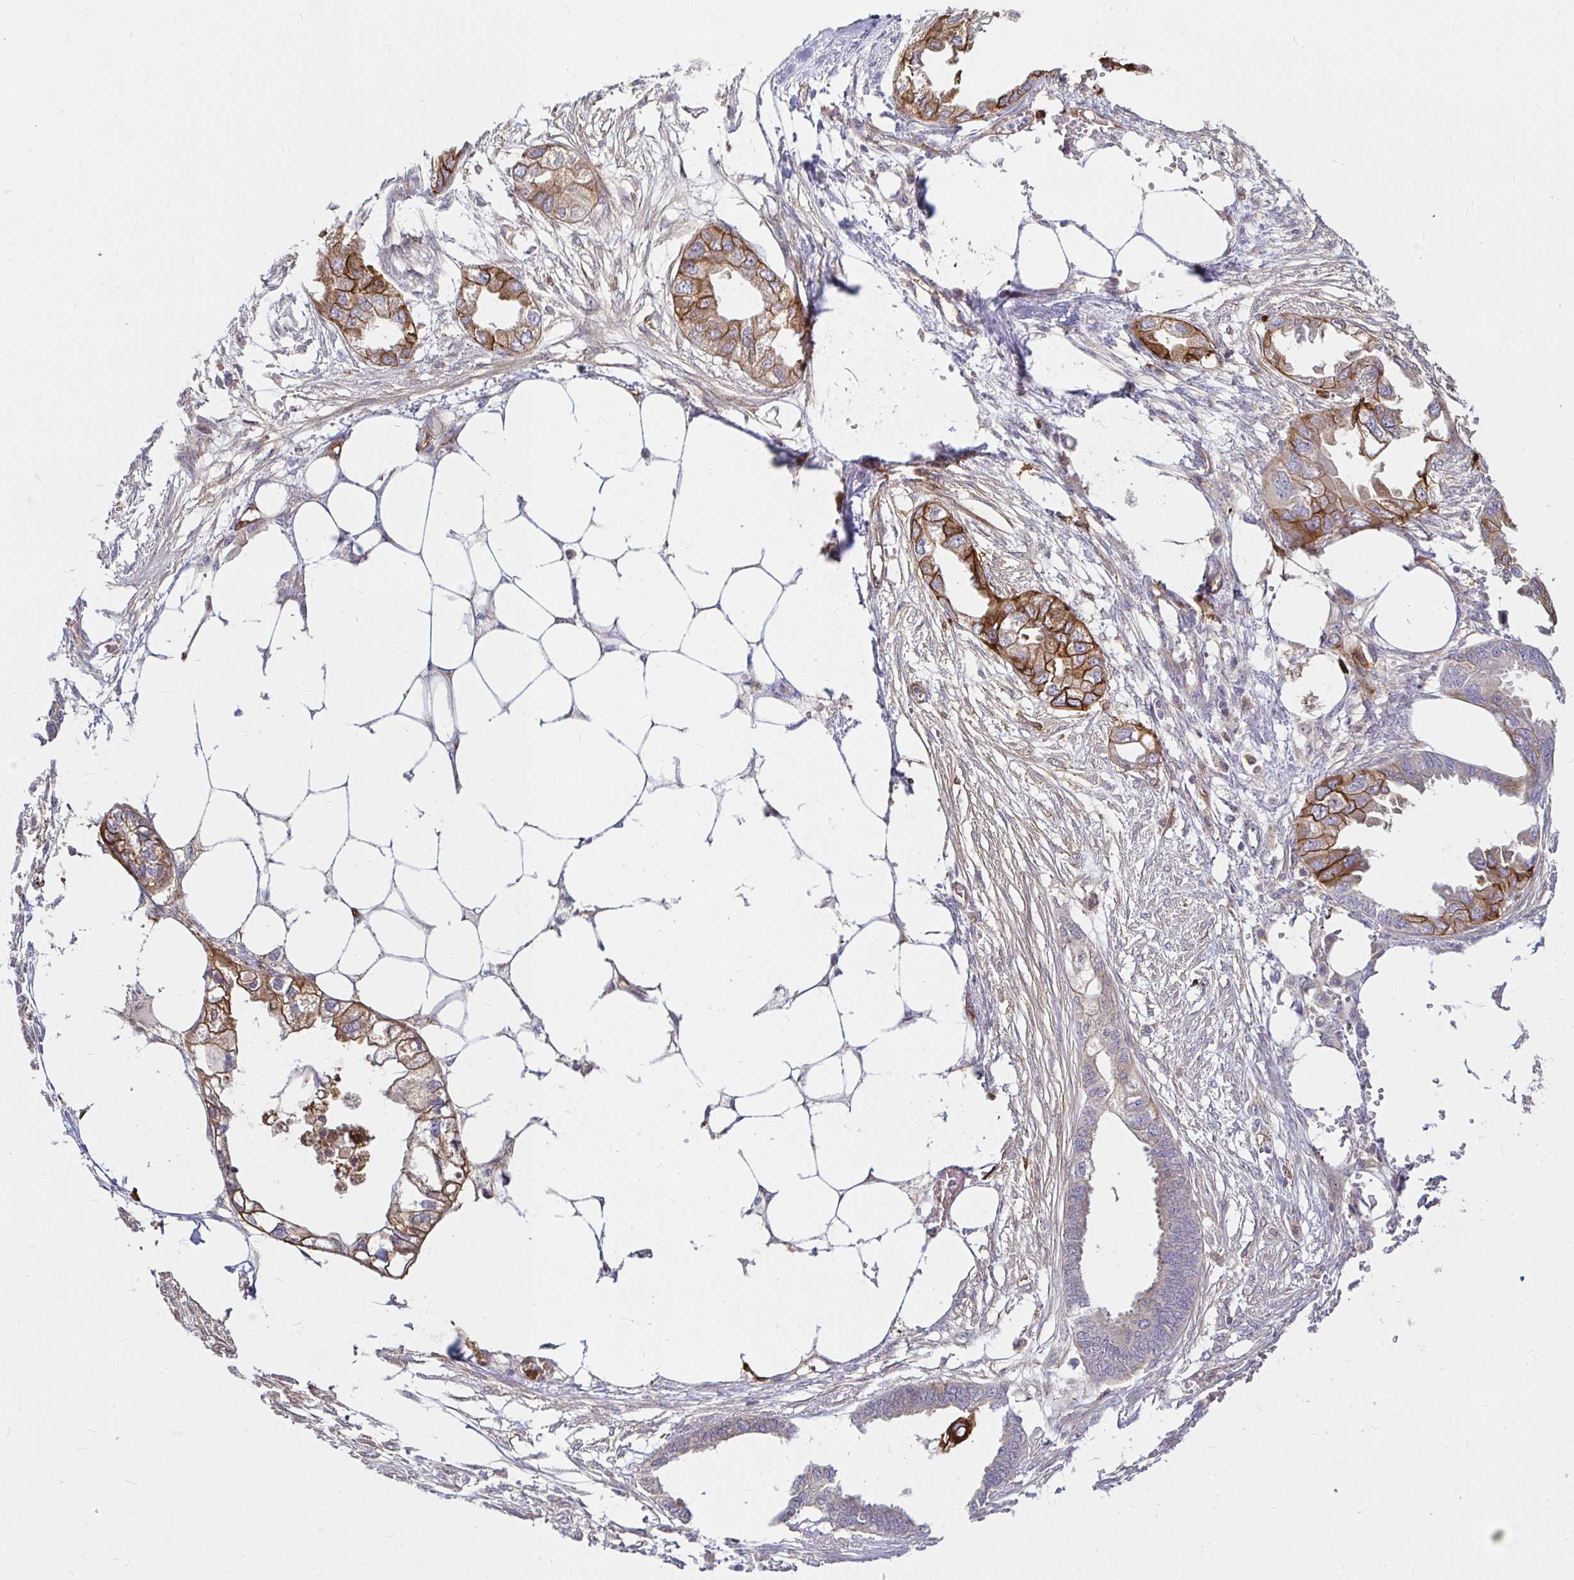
{"staining": {"intensity": "strong", "quantity": "25%-75%", "location": "cytoplasmic/membranous"}, "tissue": "endometrial cancer", "cell_type": "Tumor cells", "image_type": "cancer", "snomed": [{"axis": "morphology", "description": "Adenocarcinoma, NOS"}, {"axis": "morphology", "description": "Adenocarcinoma, metastatic, NOS"}, {"axis": "topography", "description": "Adipose tissue"}, {"axis": "topography", "description": "Endometrium"}], "caption": "A brown stain highlights strong cytoplasmic/membranous expression of a protein in metastatic adenocarcinoma (endometrial) tumor cells.", "gene": "ITGA2", "patient": {"sex": "female", "age": 67}}